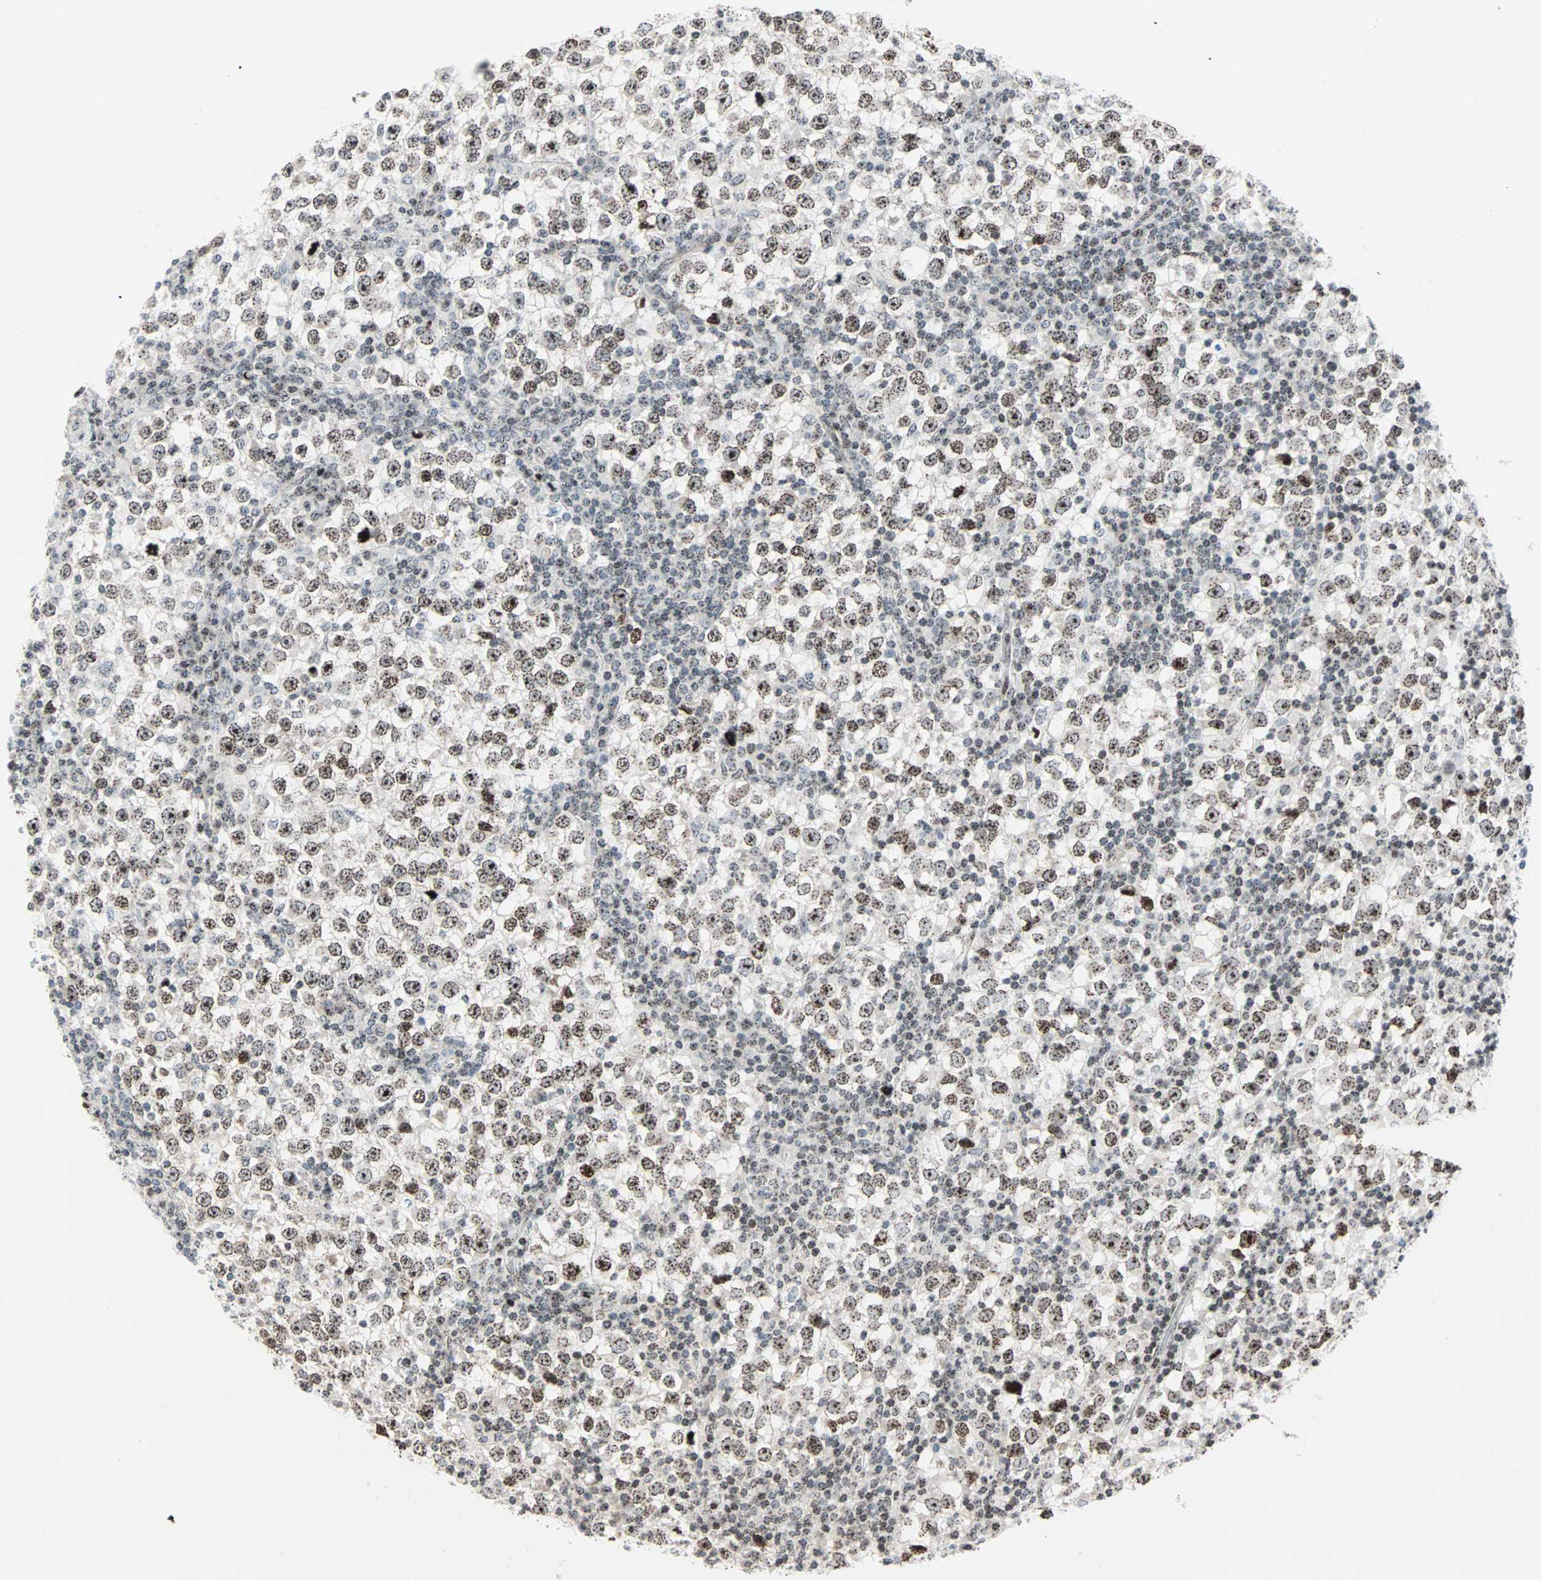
{"staining": {"intensity": "weak", "quantity": ">75%", "location": "nuclear"}, "tissue": "testis cancer", "cell_type": "Tumor cells", "image_type": "cancer", "snomed": [{"axis": "morphology", "description": "Seminoma, NOS"}, {"axis": "topography", "description": "Testis"}], "caption": "This image reveals seminoma (testis) stained with immunohistochemistry to label a protein in brown. The nuclear of tumor cells show weak positivity for the protein. Nuclei are counter-stained blue.", "gene": "CENPA", "patient": {"sex": "male", "age": 65}}